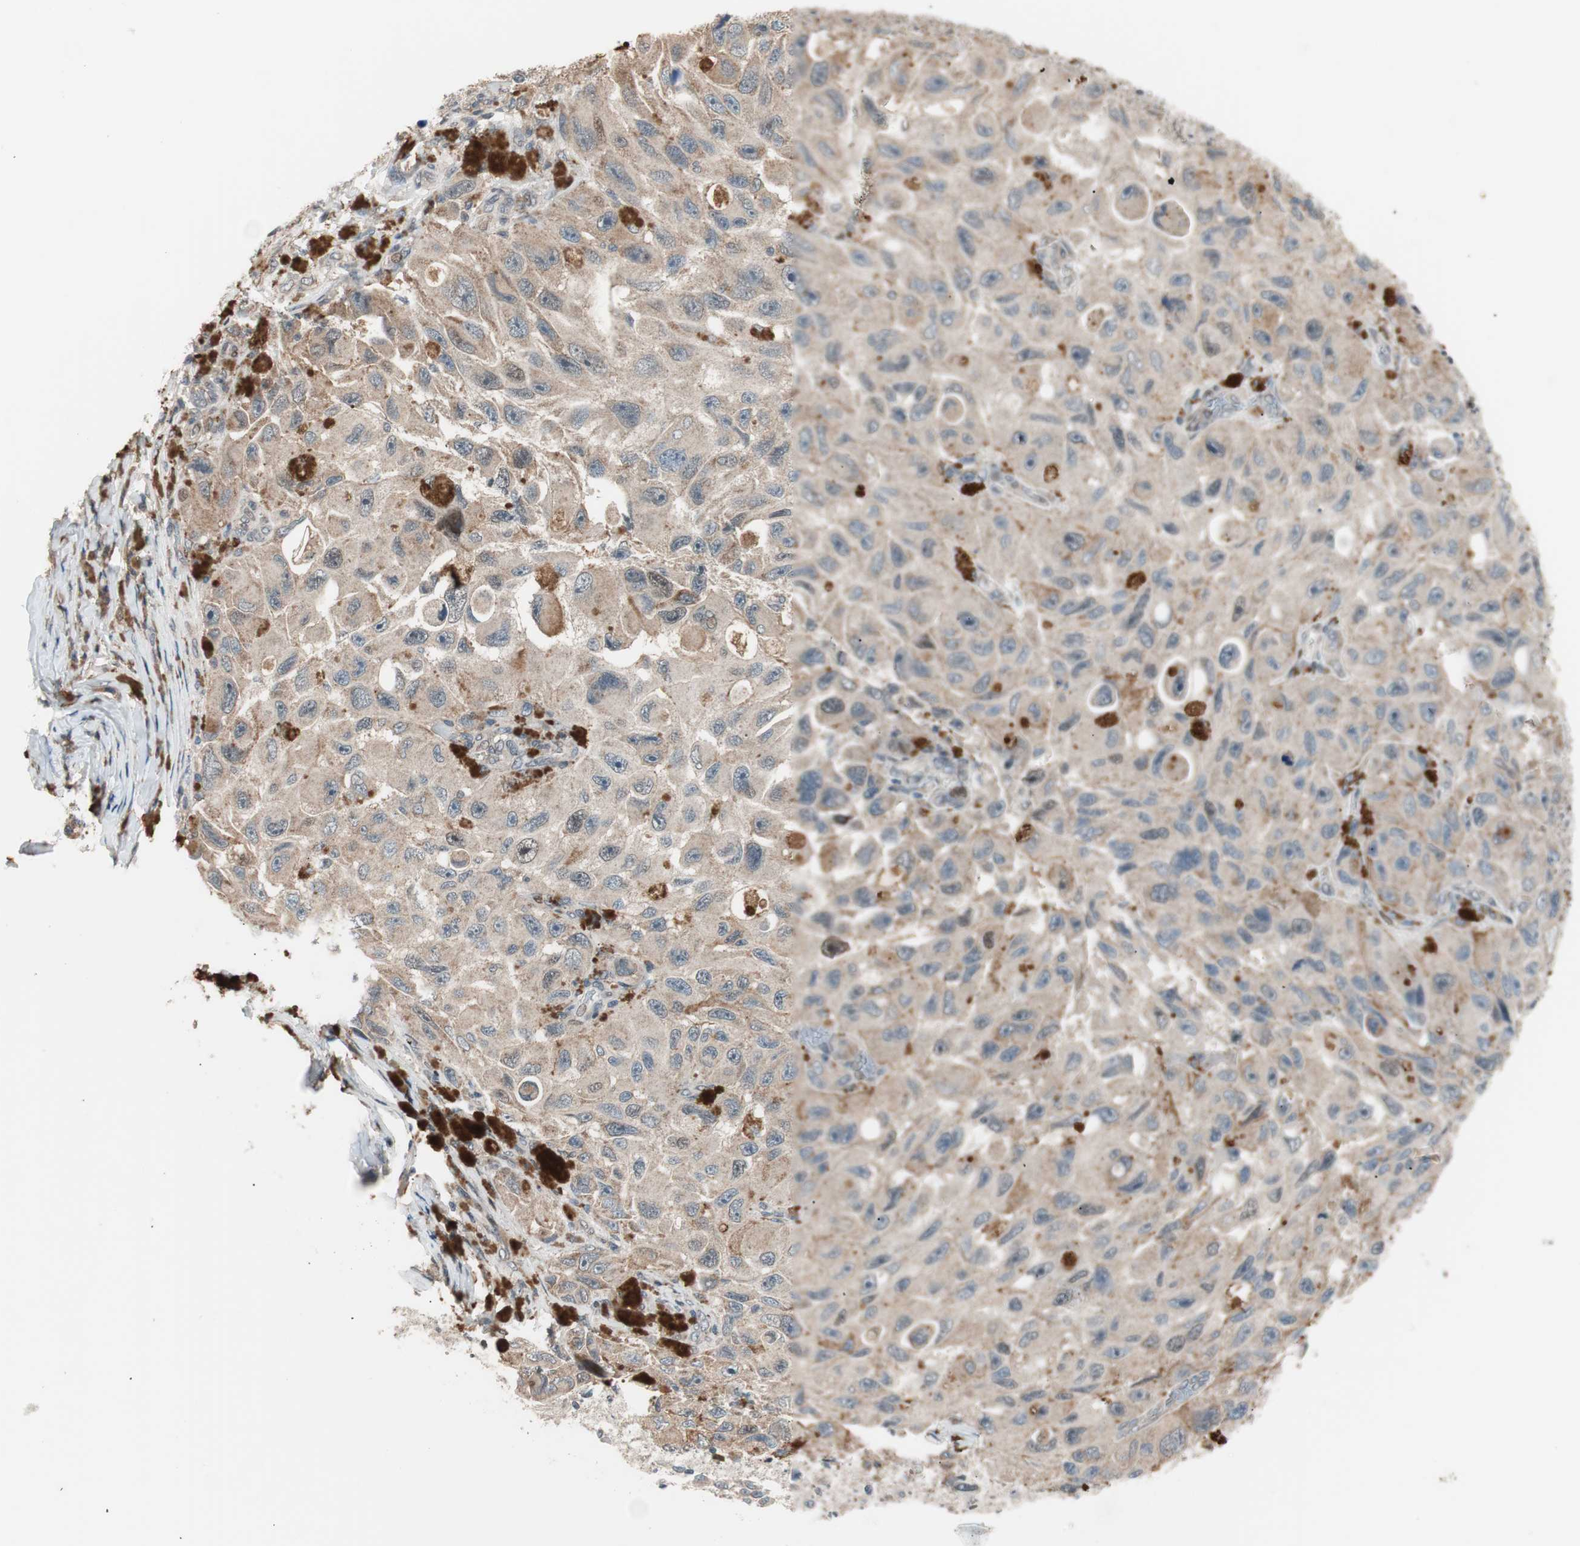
{"staining": {"intensity": "weak", "quantity": "25%-75%", "location": "cytoplasmic/membranous"}, "tissue": "melanoma", "cell_type": "Tumor cells", "image_type": "cancer", "snomed": [{"axis": "morphology", "description": "Malignant melanoma, NOS"}, {"axis": "topography", "description": "Skin"}], "caption": "Malignant melanoma was stained to show a protein in brown. There is low levels of weak cytoplasmic/membranous staining in about 25%-75% of tumor cells.", "gene": "POLH", "patient": {"sex": "female", "age": 73}}